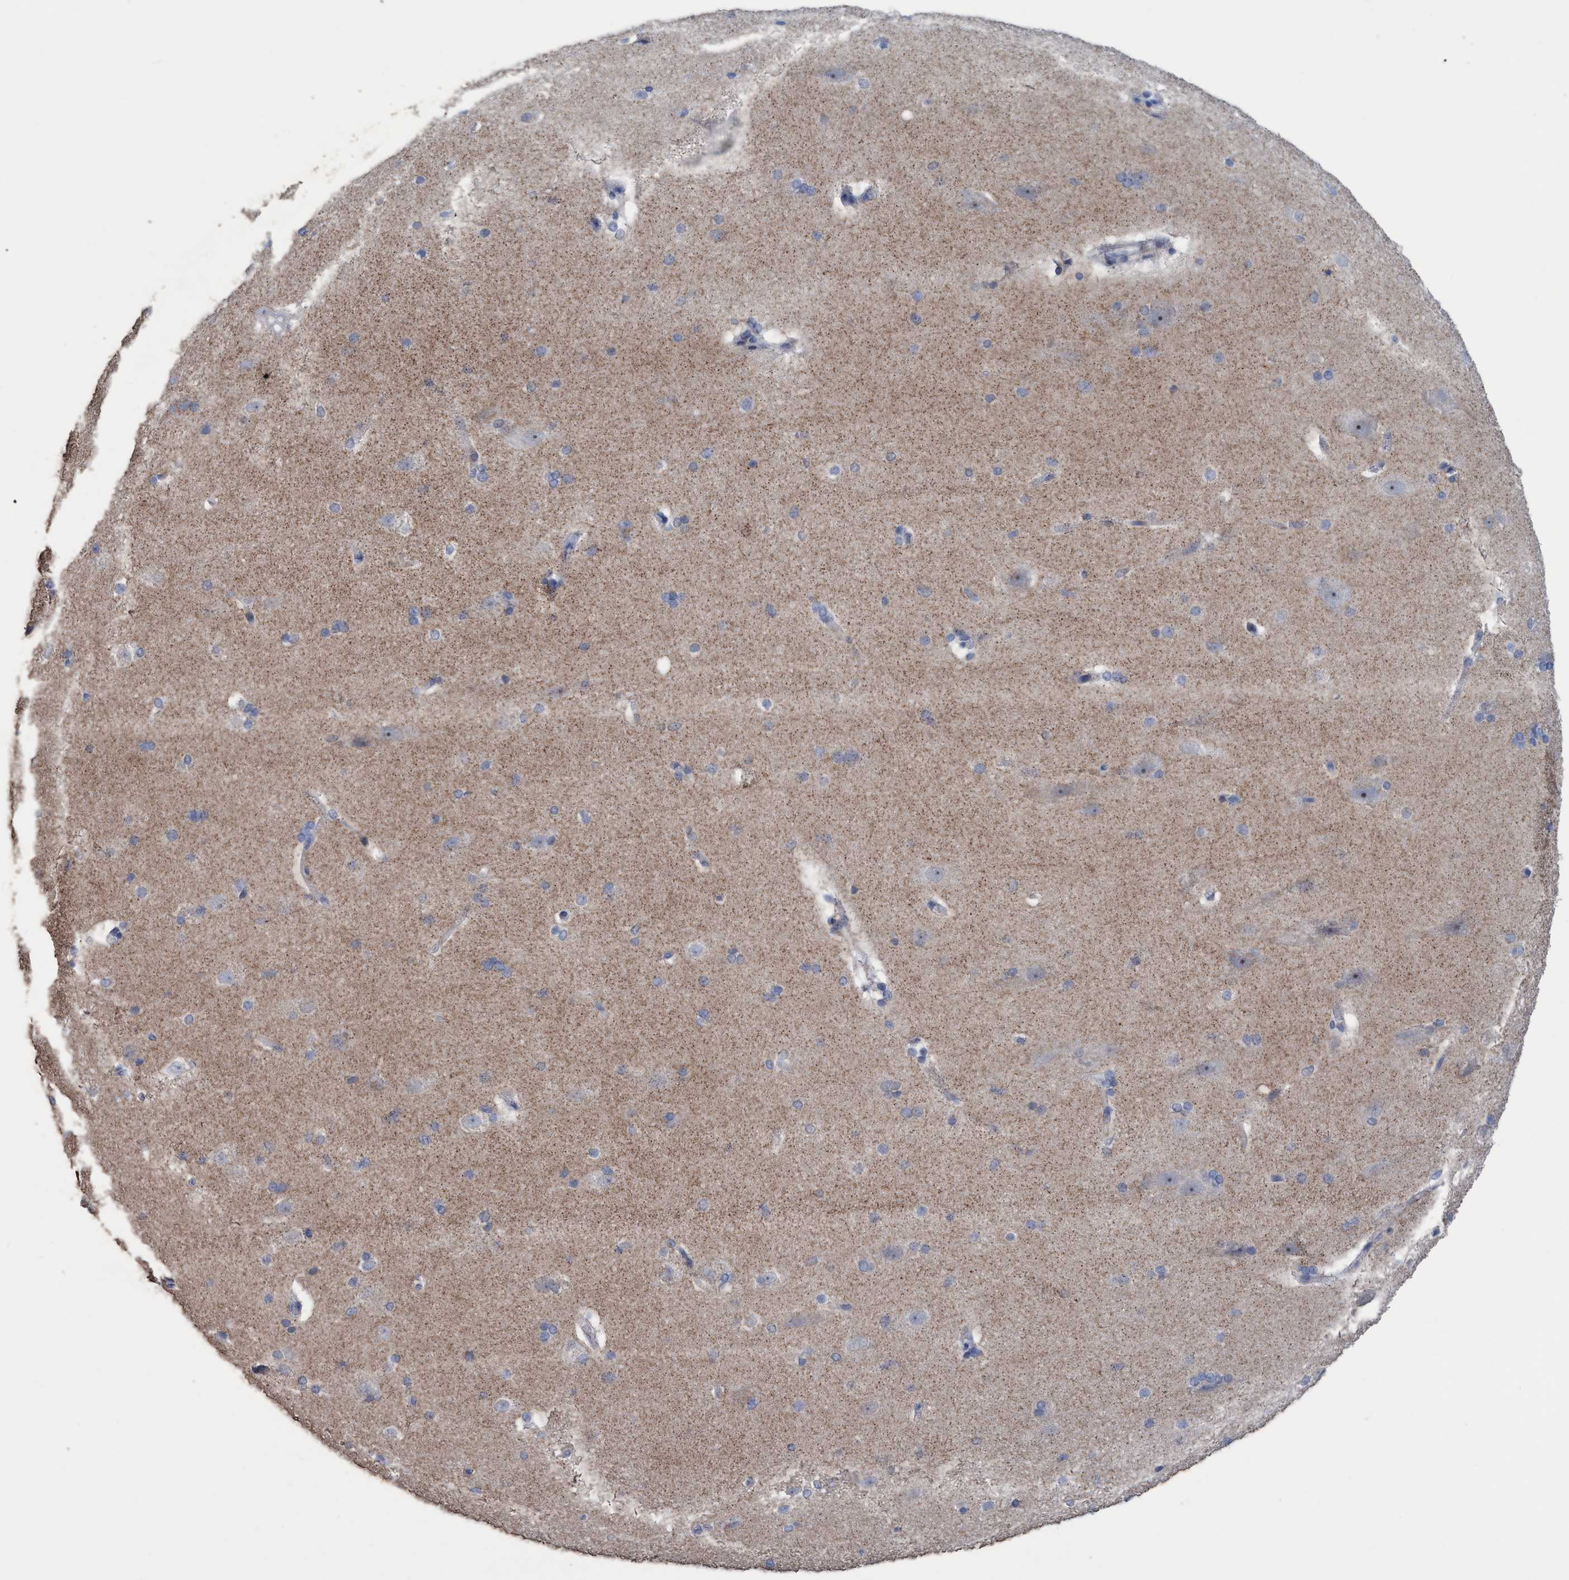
{"staining": {"intensity": "negative", "quantity": "none", "location": "none"}, "tissue": "cerebral cortex", "cell_type": "Endothelial cells", "image_type": "normal", "snomed": [{"axis": "morphology", "description": "Normal tissue, NOS"}, {"axis": "topography", "description": "Cerebral cortex"}, {"axis": "topography", "description": "Hippocampus"}], "caption": "A high-resolution histopathology image shows immunohistochemistry (IHC) staining of unremarkable cerebral cortex, which displays no significant staining in endothelial cells.", "gene": "RSAD1", "patient": {"sex": "female", "age": 19}}